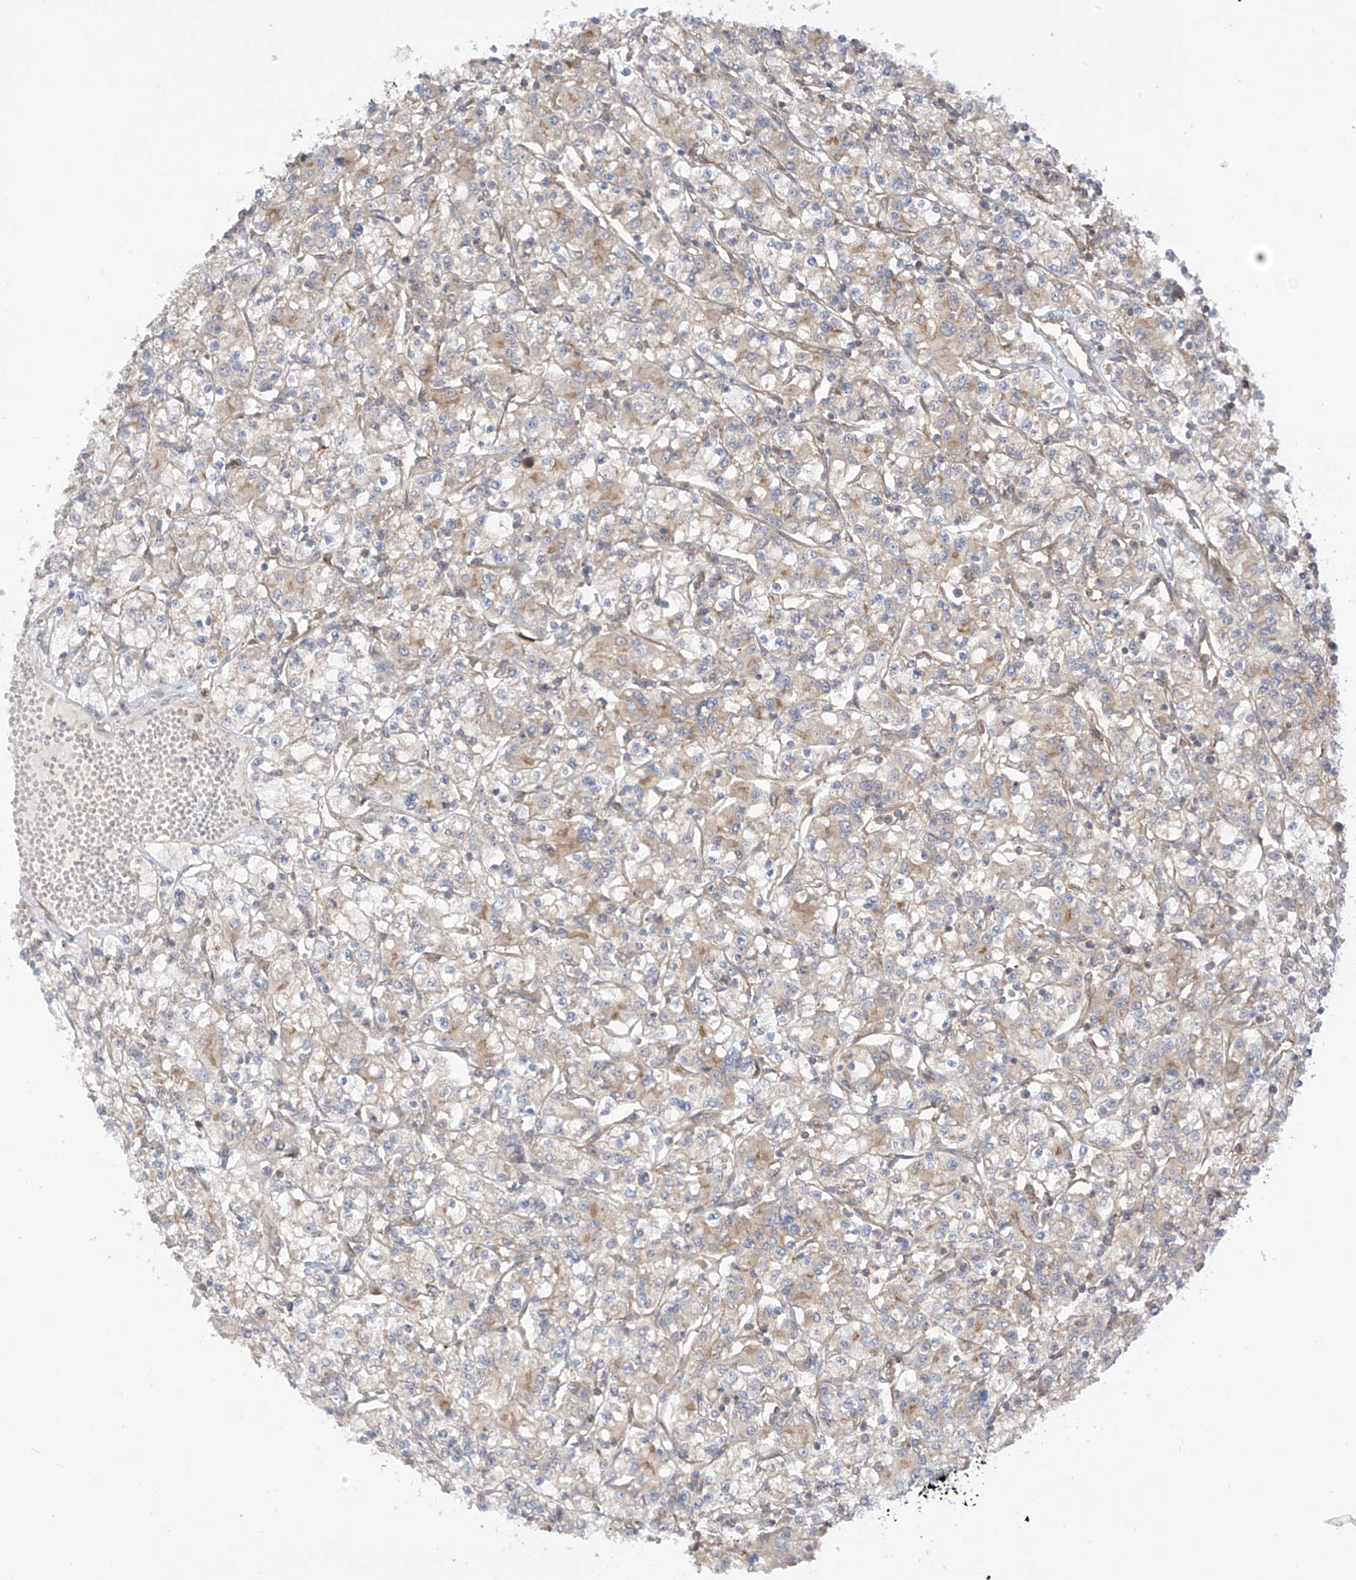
{"staining": {"intensity": "weak", "quantity": "<25%", "location": "cytoplasmic/membranous"}, "tissue": "renal cancer", "cell_type": "Tumor cells", "image_type": "cancer", "snomed": [{"axis": "morphology", "description": "Adenocarcinoma, NOS"}, {"axis": "topography", "description": "Kidney"}], "caption": "Human adenocarcinoma (renal) stained for a protein using immunohistochemistry (IHC) displays no staining in tumor cells.", "gene": "REPS1", "patient": {"sex": "female", "age": 59}}